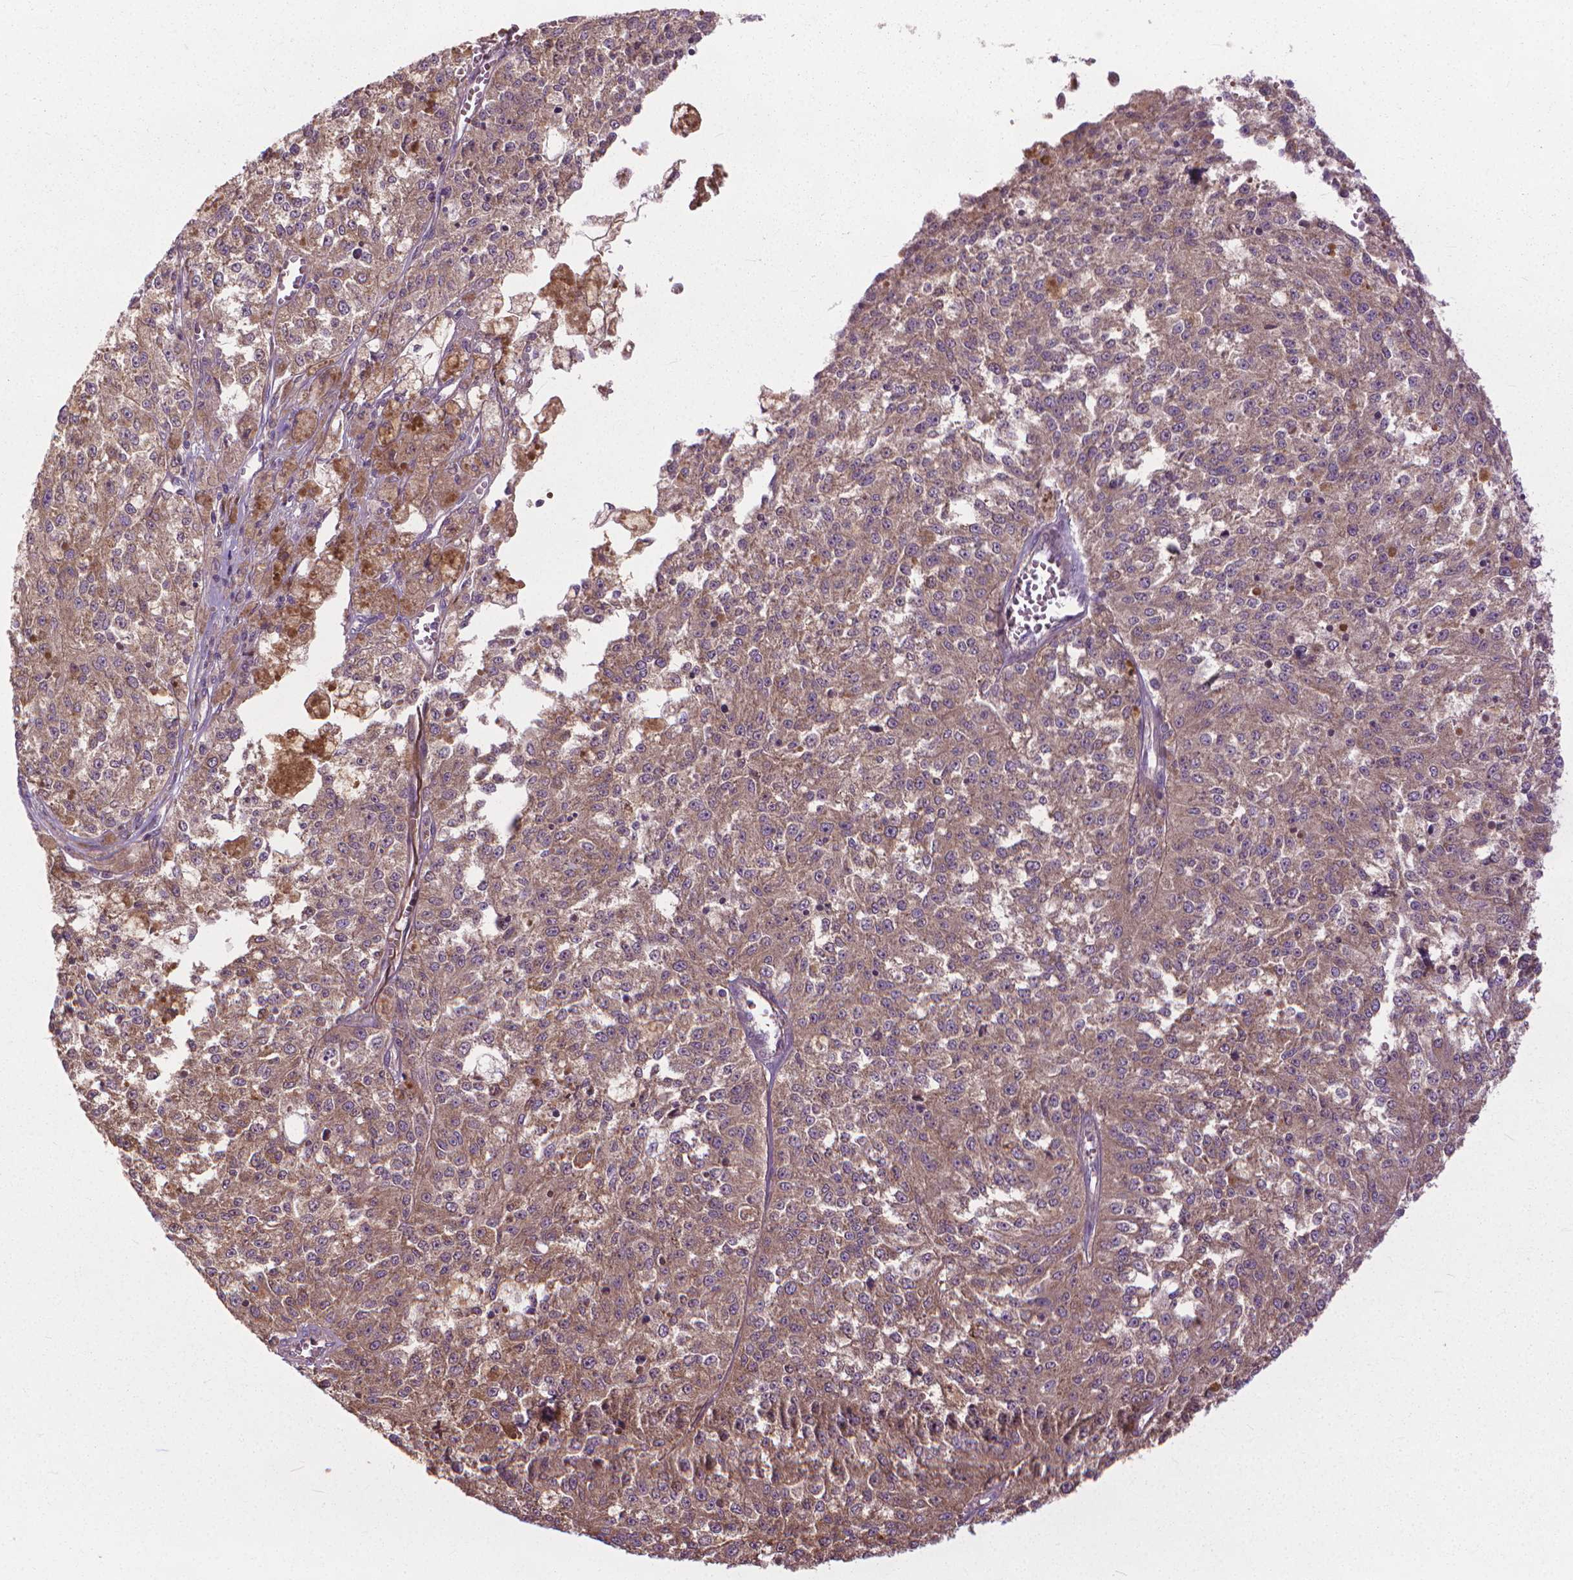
{"staining": {"intensity": "moderate", "quantity": ">75%", "location": "cytoplasmic/membranous"}, "tissue": "melanoma", "cell_type": "Tumor cells", "image_type": "cancer", "snomed": [{"axis": "morphology", "description": "Malignant melanoma, Metastatic site"}, {"axis": "topography", "description": "Lymph node"}], "caption": "DAB (3,3'-diaminobenzidine) immunohistochemical staining of human malignant melanoma (metastatic site) shows moderate cytoplasmic/membranous protein staining in about >75% of tumor cells.", "gene": "NUDT1", "patient": {"sex": "female", "age": 64}}